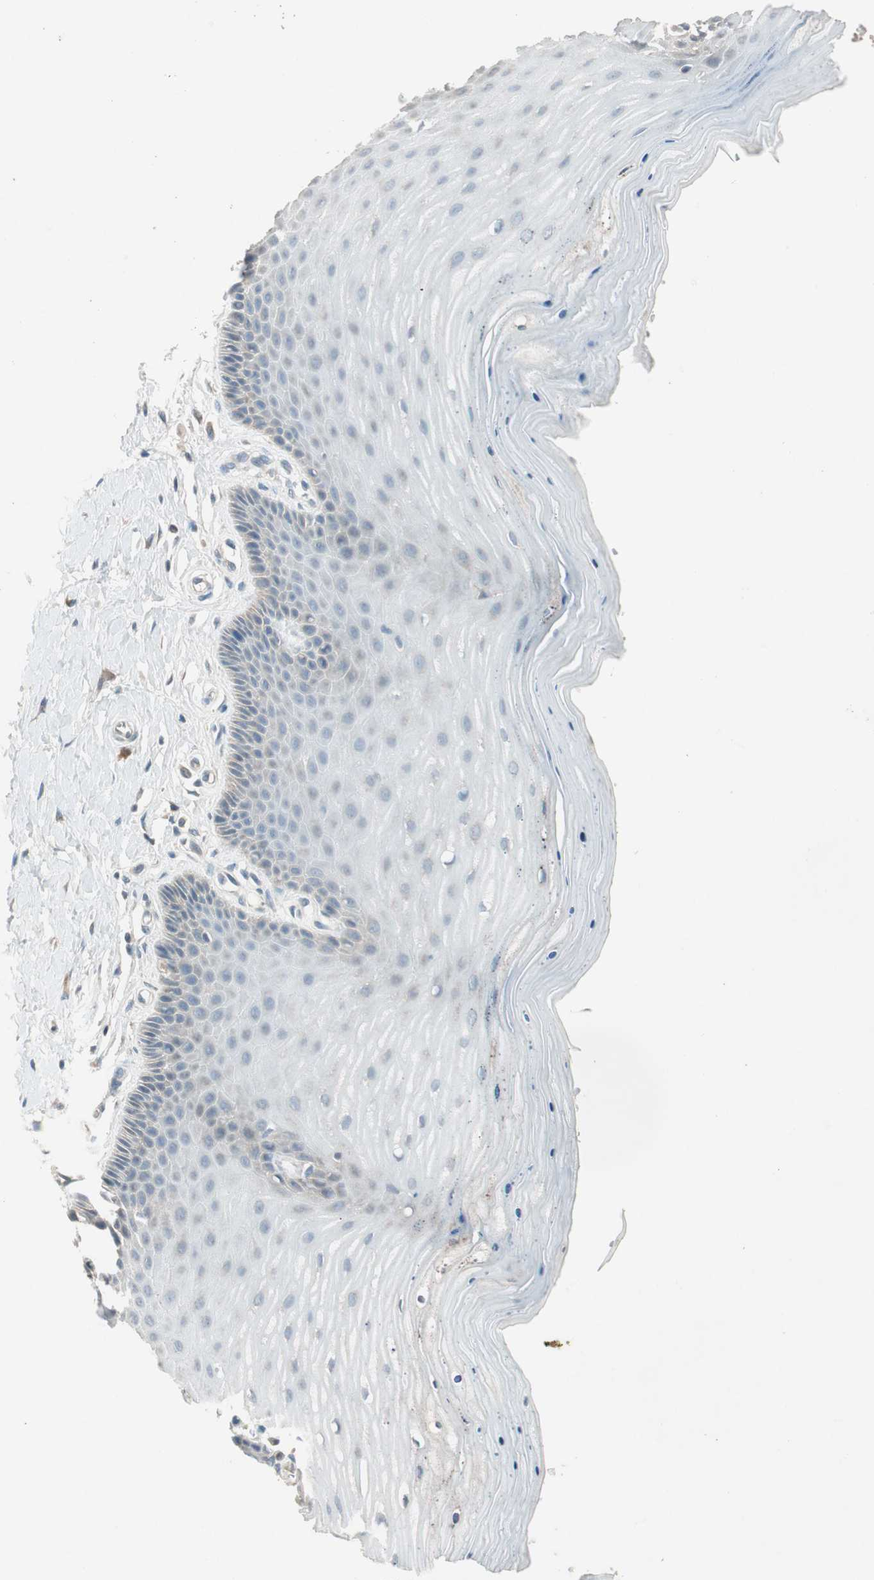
{"staining": {"intensity": "weak", "quantity": ">75%", "location": "cytoplasmic/membranous"}, "tissue": "cervix", "cell_type": "Glandular cells", "image_type": "normal", "snomed": [{"axis": "morphology", "description": "Normal tissue, NOS"}, {"axis": "topography", "description": "Cervix"}], "caption": "This histopathology image exhibits IHC staining of unremarkable human cervix, with low weak cytoplasmic/membranous staining in approximately >75% of glandular cells.", "gene": "NCLN", "patient": {"sex": "female", "age": 55}}